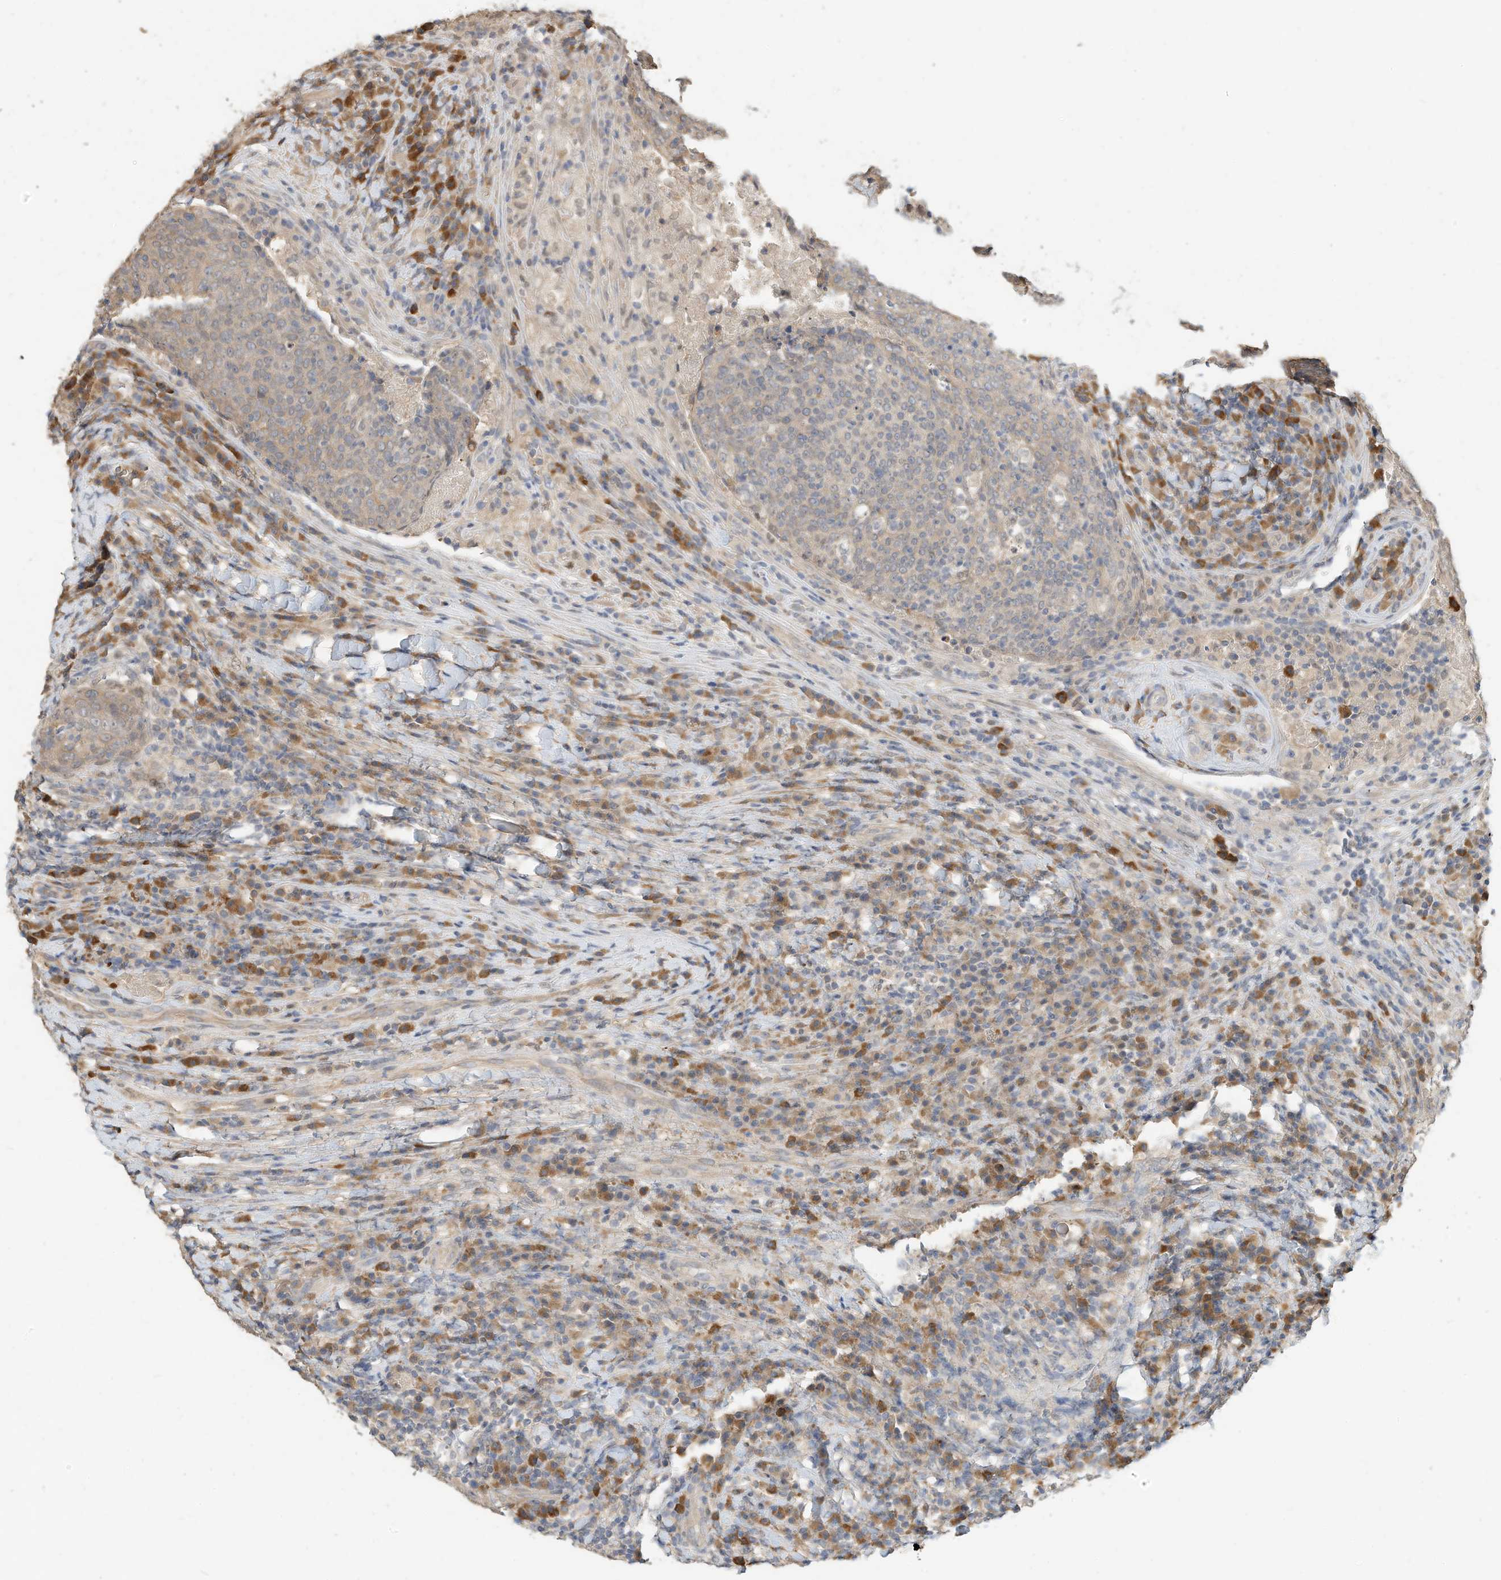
{"staining": {"intensity": "weak", "quantity": "25%-75%", "location": "cytoplasmic/membranous"}, "tissue": "head and neck cancer", "cell_type": "Tumor cells", "image_type": "cancer", "snomed": [{"axis": "morphology", "description": "Squamous cell carcinoma, NOS"}, {"axis": "morphology", "description": "Squamous cell carcinoma, metastatic, NOS"}, {"axis": "topography", "description": "Lymph node"}, {"axis": "topography", "description": "Head-Neck"}], "caption": "Brown immunohistochemical staining in human head and neck cancer displays weak cytoplasmic/membranous positivity in about 25%-75% of tumor cells.", "gene": "OFD1", "patient": {"sex": "male", "age": 62}}